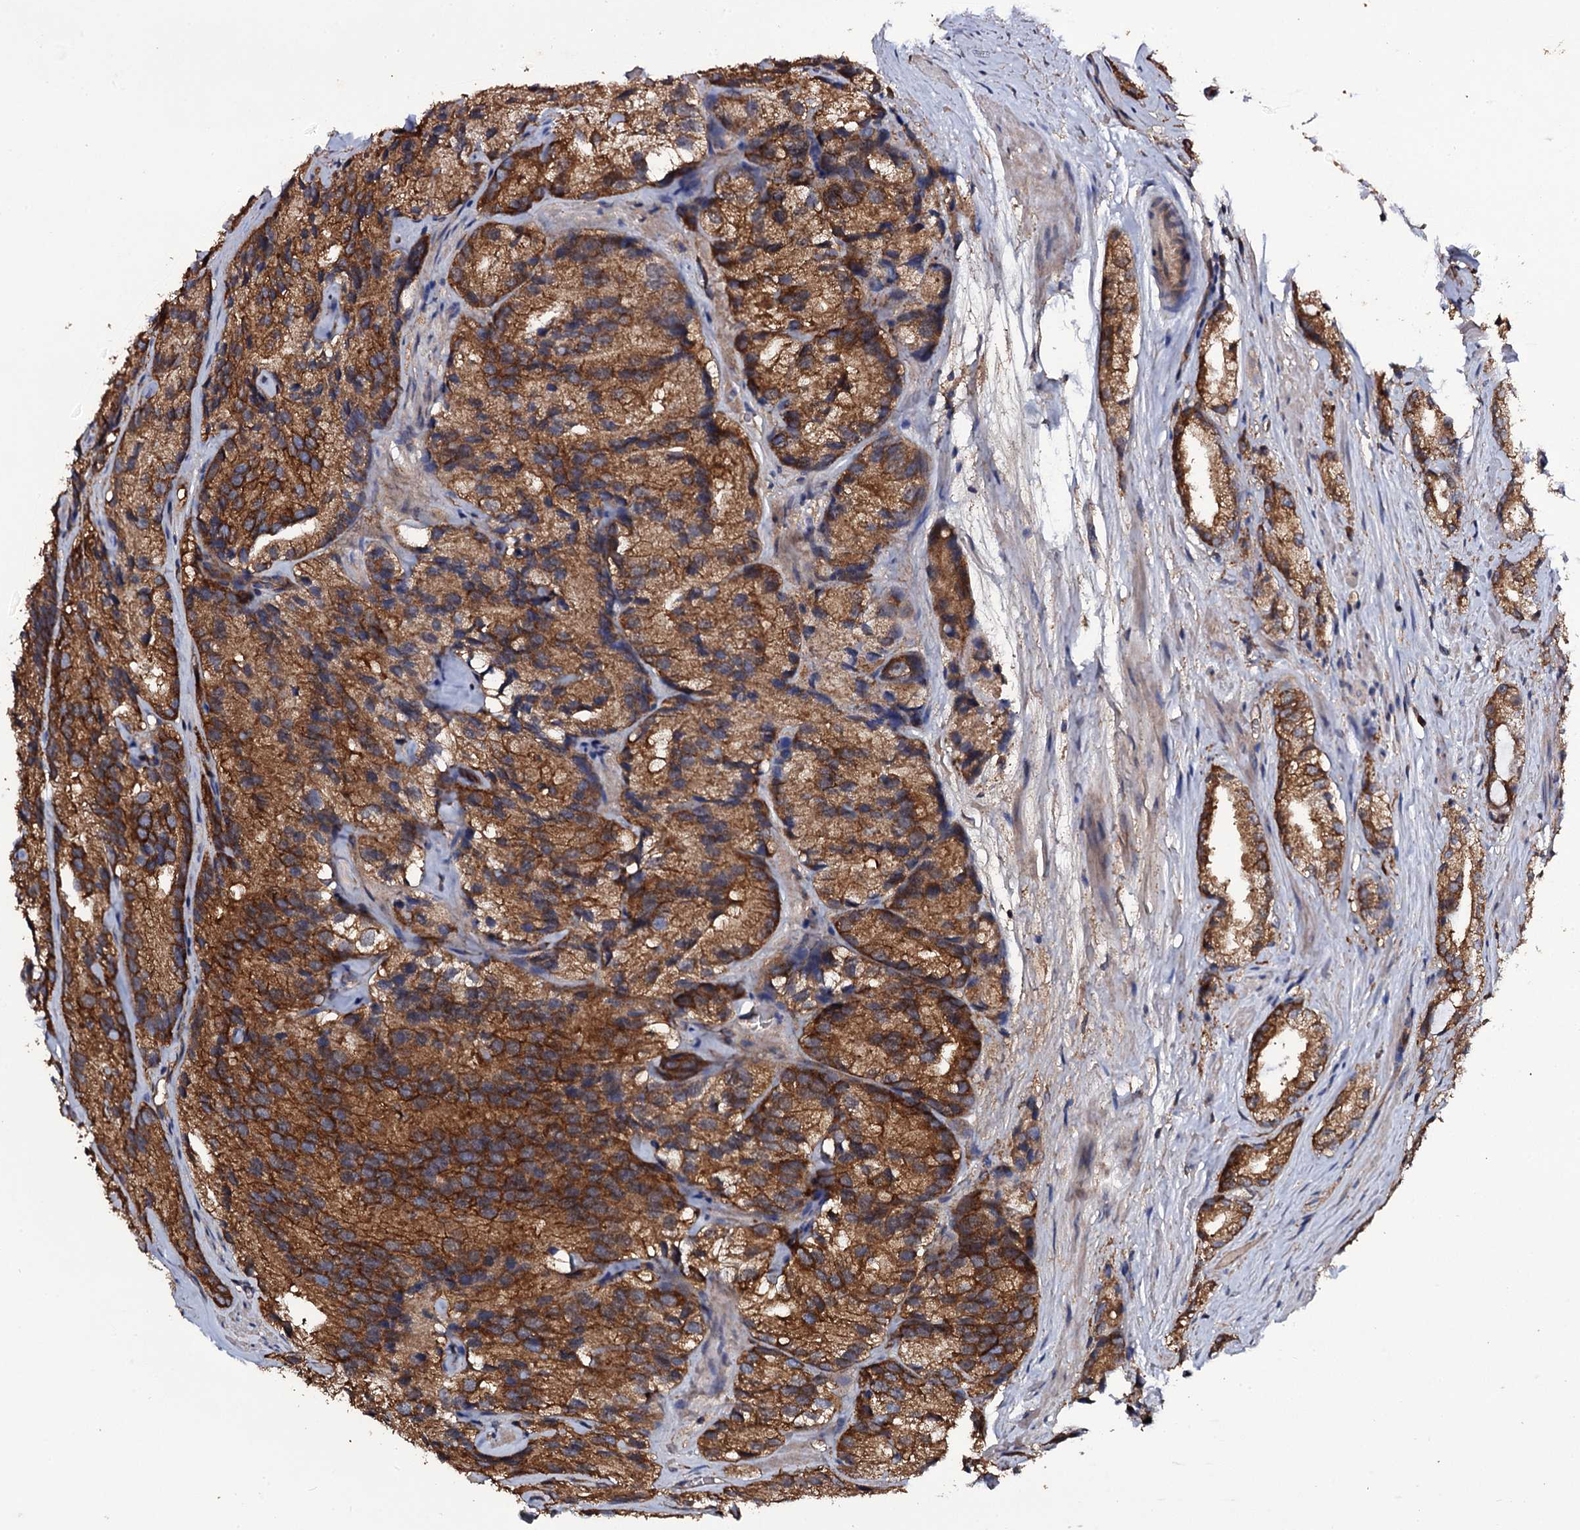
{"staining": {"intensity": "strong", "quantity": ">75%", "location": "cytoplasmic/membranous"}, "tissue": "prostate cancer", "cell_type": "Tumor cells", "image_type": "cancer", "snomed": [{"axis": "morphology", "description": "Adenocarcinoma, High grade"}, {"axis": "topography", "description": "Prostate"}], "caption": "Prostate cancer tissue reveals strong cytoplasmic/membranous staining in about >75% of tumor cells, visualized by immunohistochemistry. Ihc stains the protein in brown and the nuclei are stained blue.", "gene": "TTC23", "patient": {"sex": "male", "age": 66}}